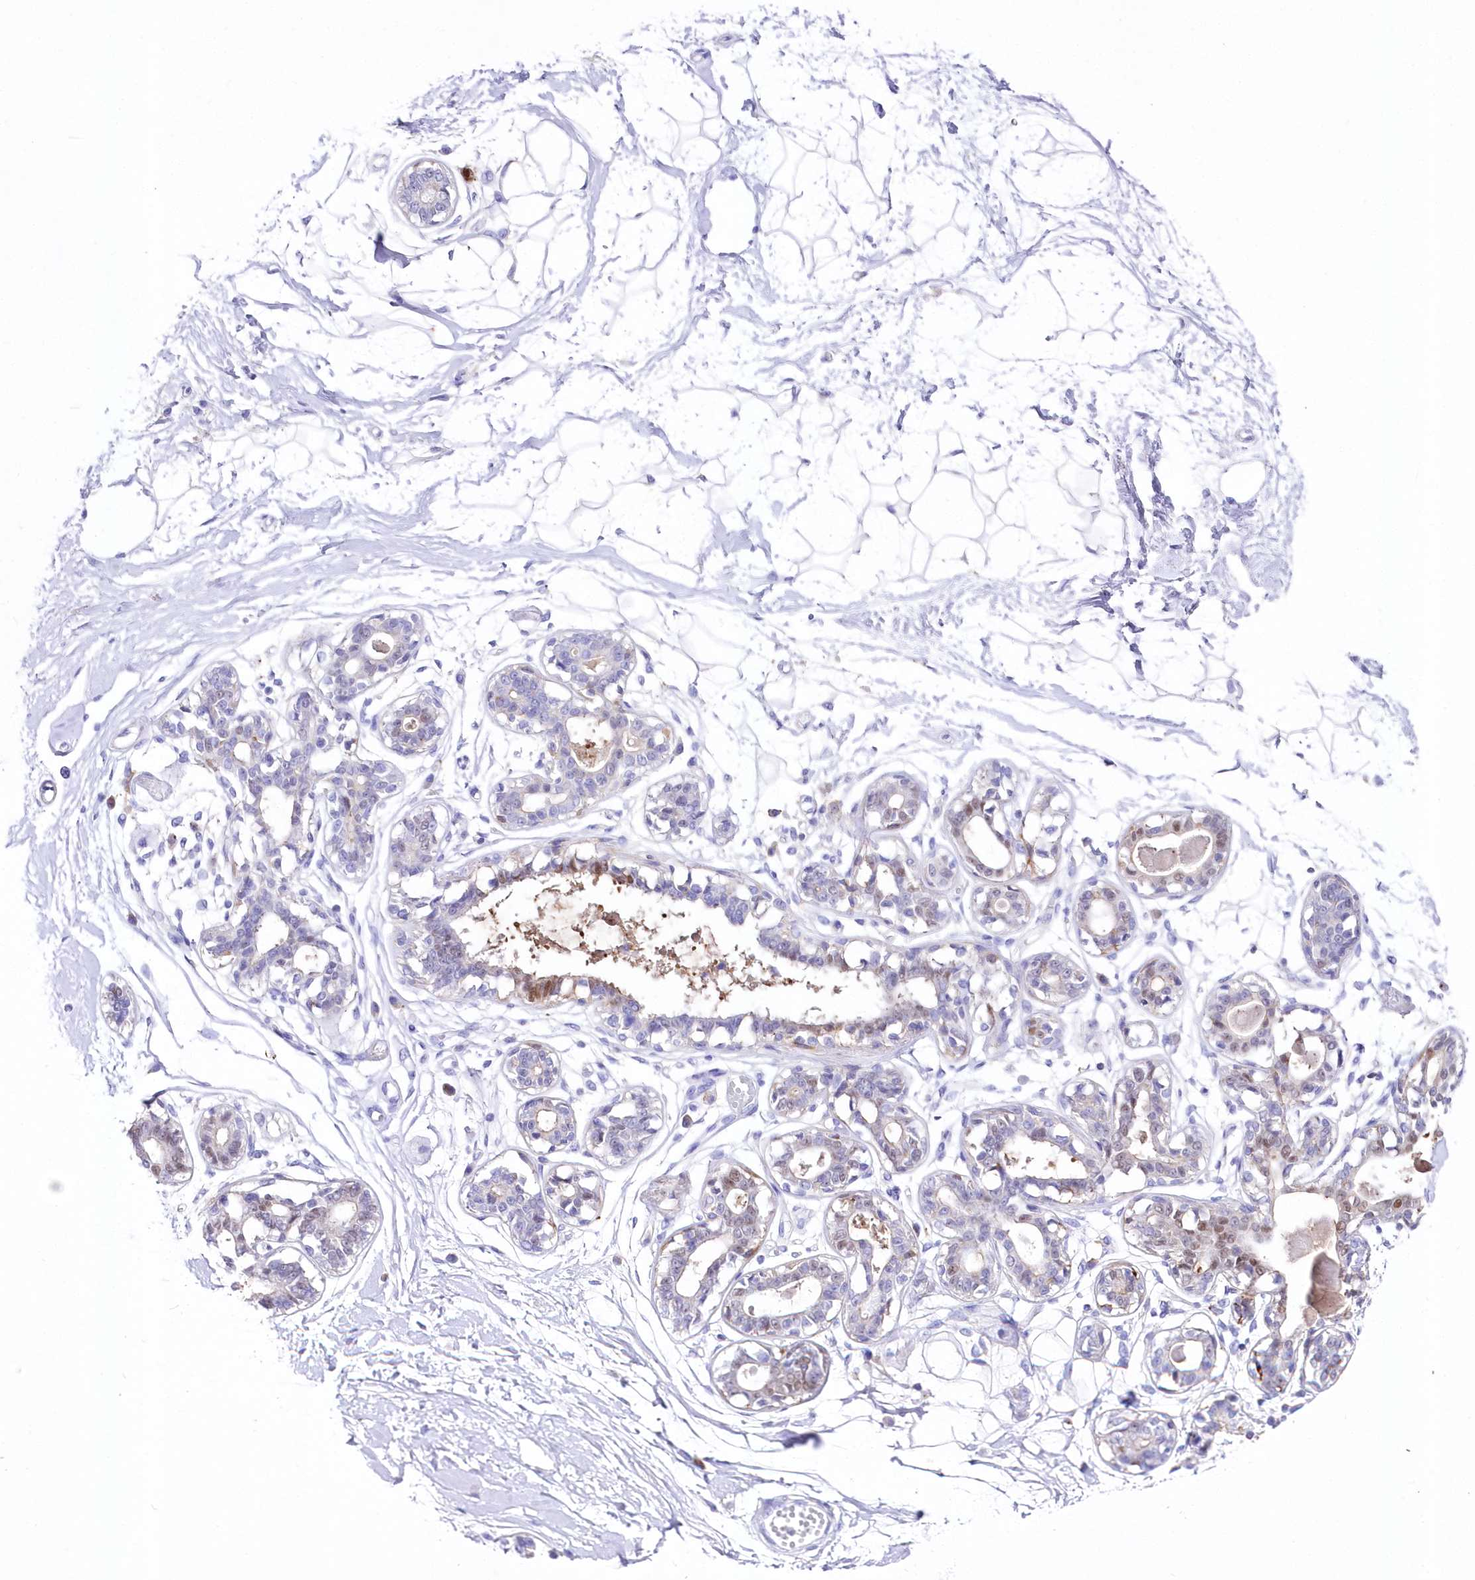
{"staining": {"intensity": "negative", "quantity": "none", "location": "none"}, "tissue": "breast", "cell_type": "Adipocytes", "image_type": "normal", "snomed": [{"axis": "morphology", "description": "Normal tissue, NOS"}, {"axis": "topography", "description": "Breast"}], "caption": "The immunohistochemistry (IHC) photomicrograph has no significant positivity in adipocytes of breast.", "gene": "DNAJC19", "patient": {"sex": "female", "age": 45}}